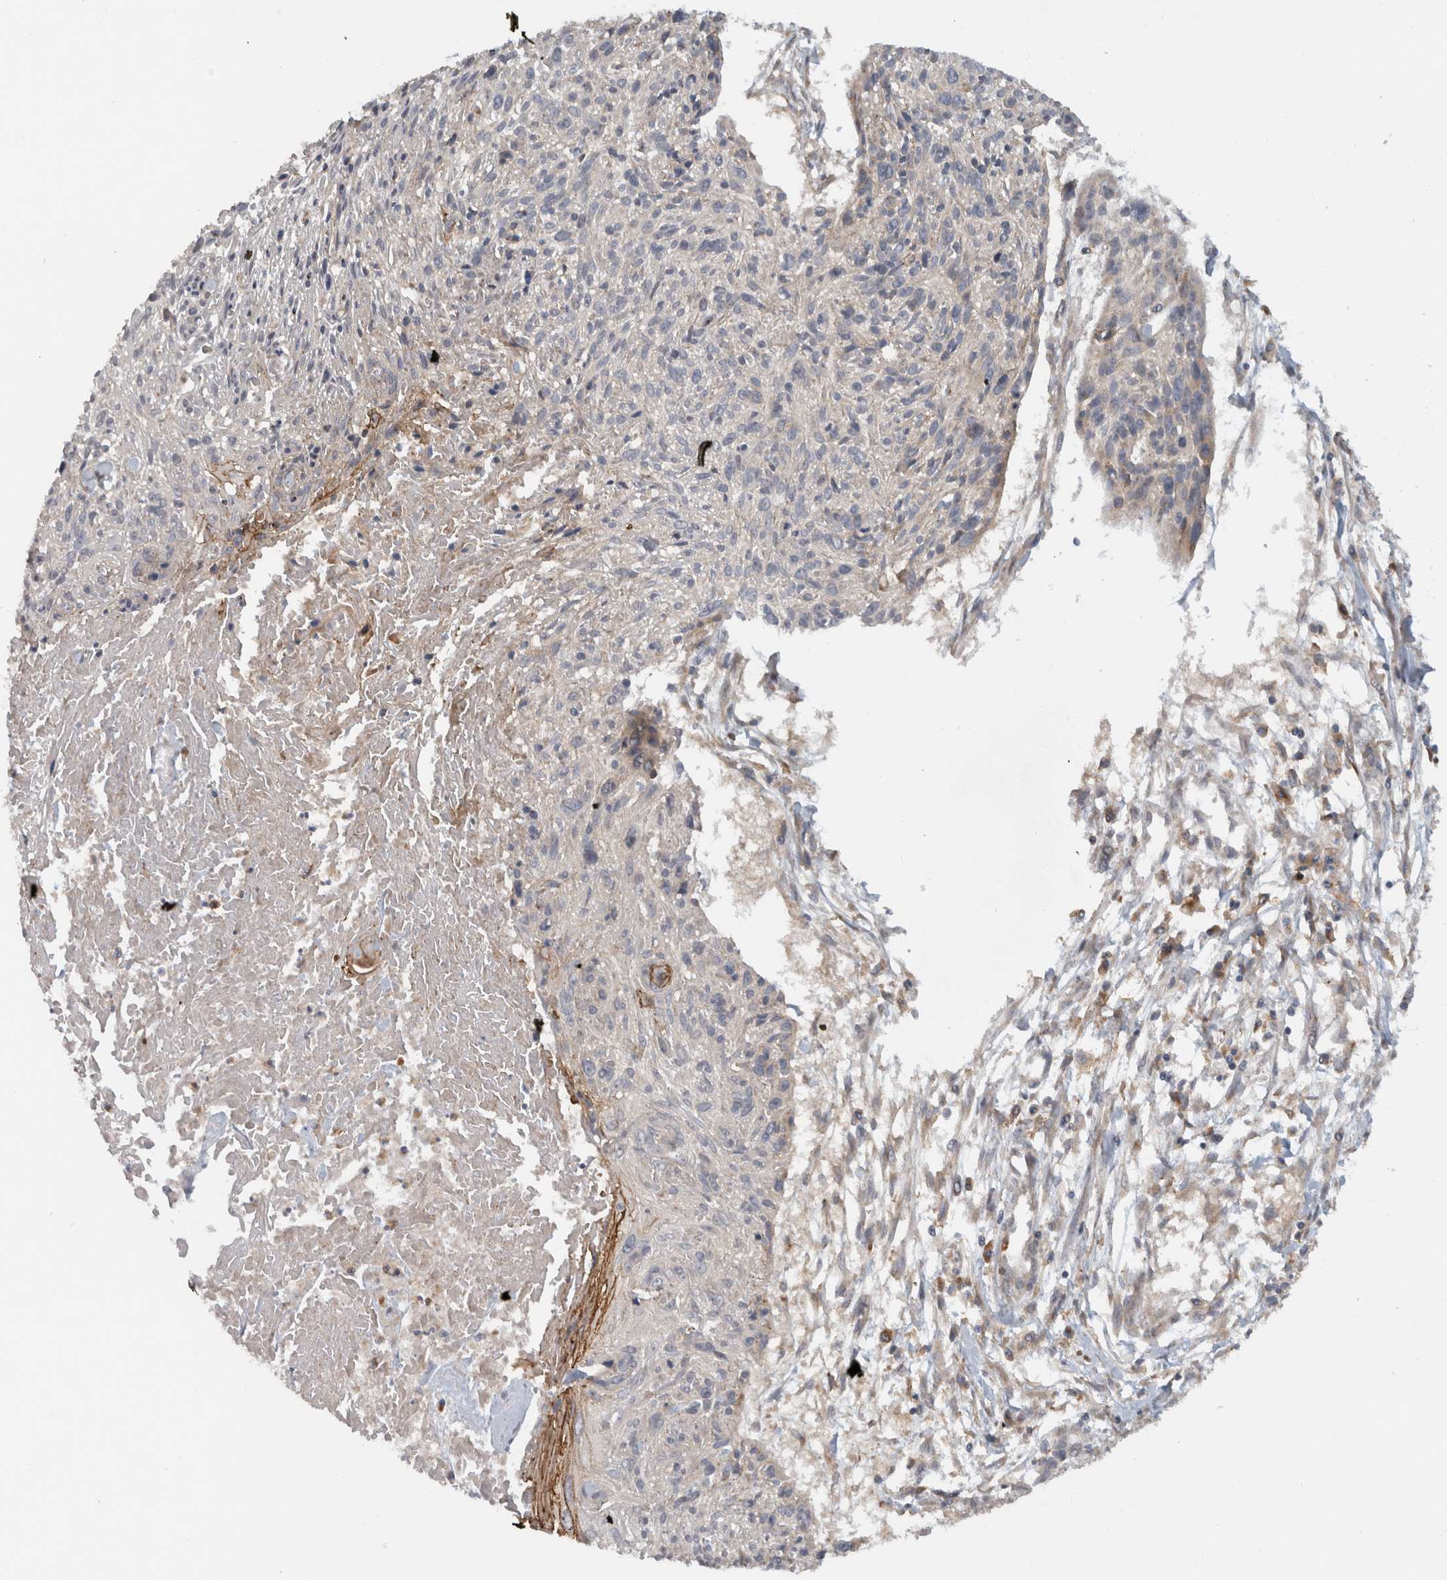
{"staining": {"intensity": "negative", "quantity": "none", "location": "none"}, "tissue": "cervical cancer", "cell_type": "Tumor cells", "image_type": "cancer", "snomed": [{"axis": "morphology", "description": "Squamous cell carcinoma, NOS"}, {"axis": "topography", "description": "Cervix"}], "caption": "Cervical squamous cell carcinoma was stained to show a protein in brown. There is no significant staining in tumor cells. (DAB IHC with hematoxylin counter stain).", "gene": "VEPH1", "patient": {"sex": "female", "age": 51}}